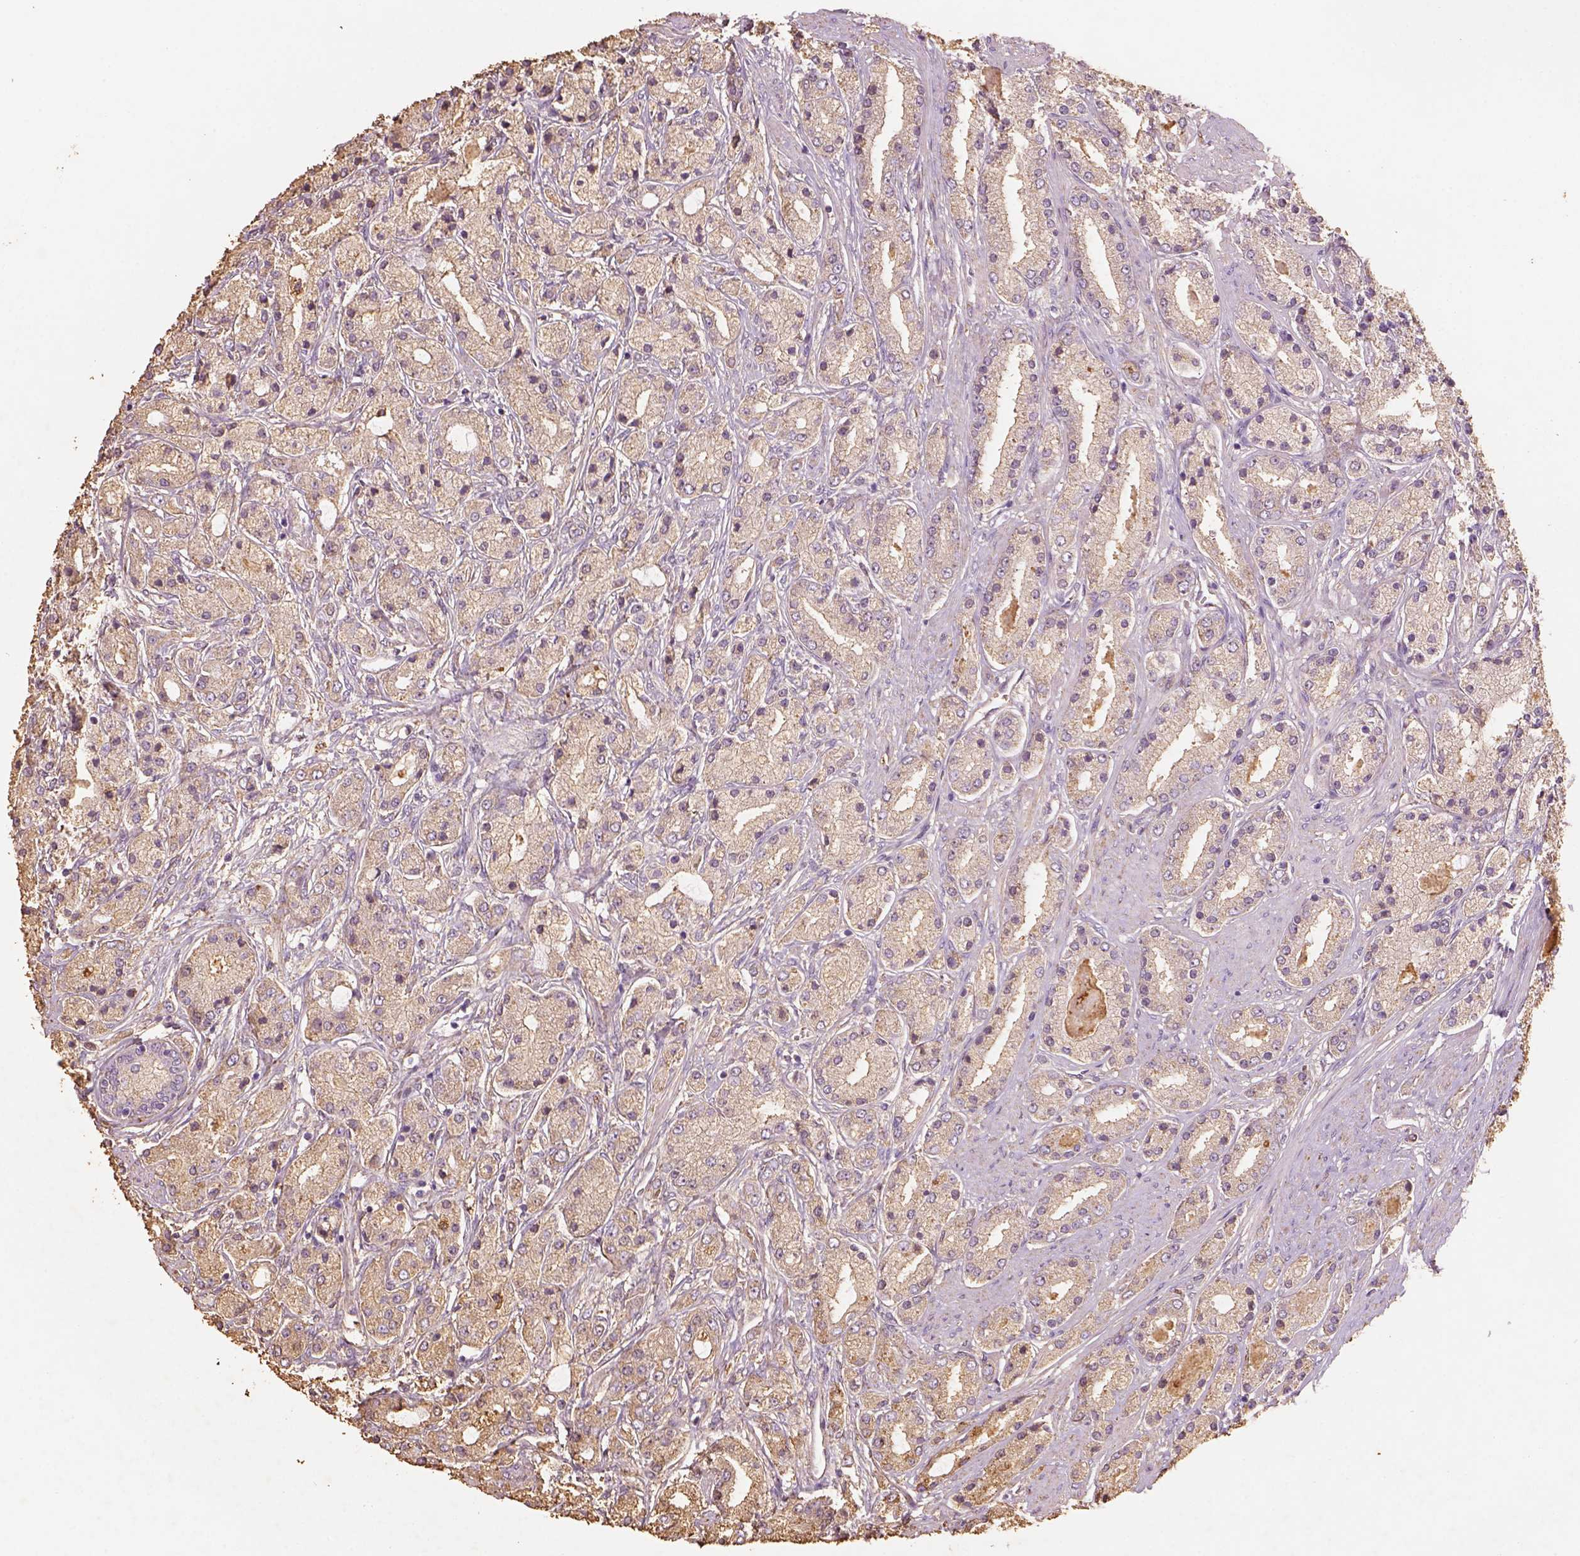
{"staining": {"intensity": "moderate", "quantity": "<25%", "location": "cytoplasmic/membranous"}, "tissue": "prostate cancer", "cell_type": "Tumor cells", "image_type": "cancer", "snomed": [{"axis": "morphology", "description": "Adenocarcinoma, High grade"}, {"axis": "topography", "description": "Prostate"}], "caption": "This is a micrograph of immunohistochemistry (IHC) staining of prostate cancer, which shows moderate positivity in the cytoplasmic/membranous of tumor cells.", "gene": "AP2B1", "patient": {"sex": "male", "age": 67}}